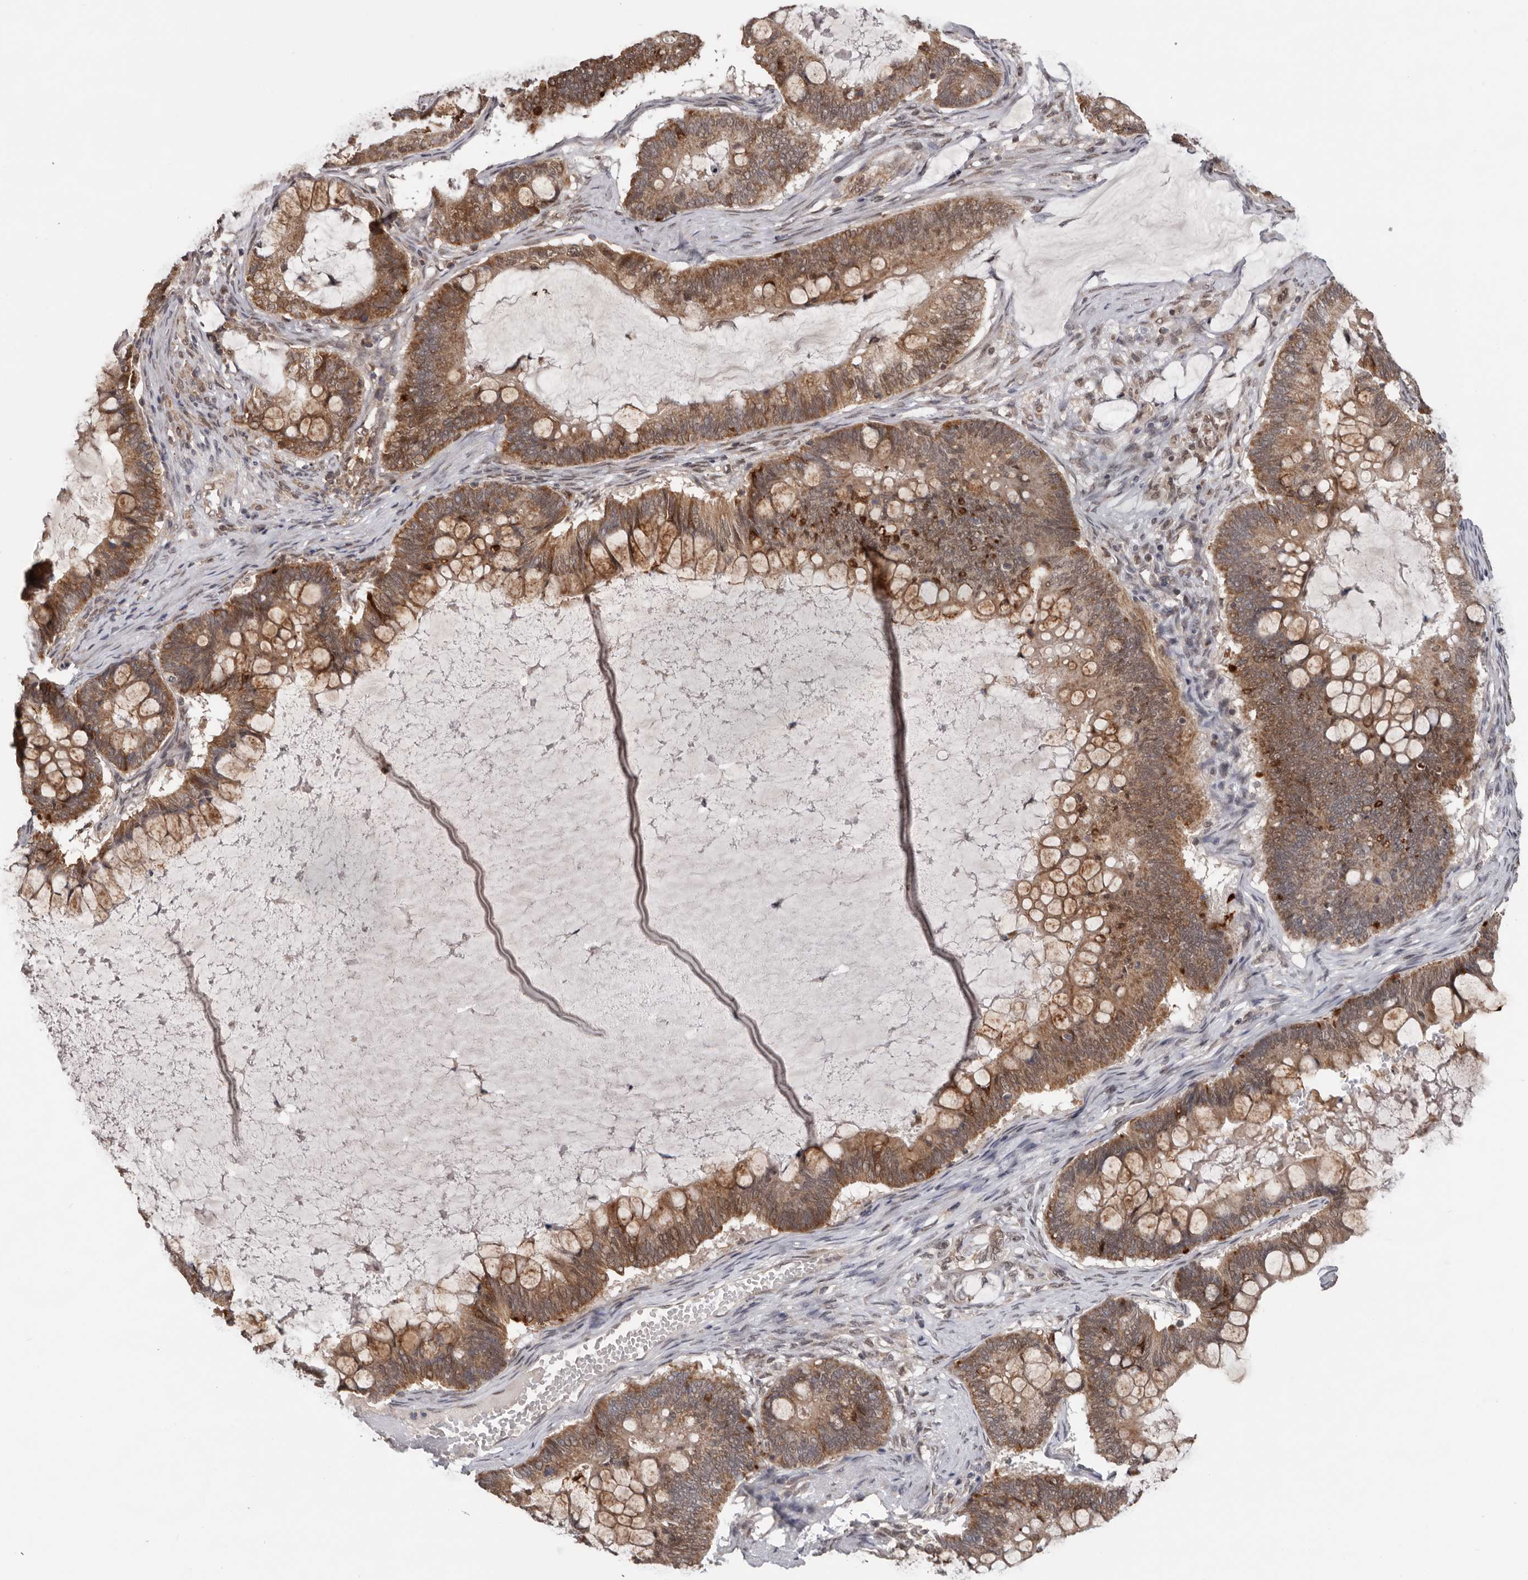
{"staining": {"intensity": "moderate", "quantity": ">75%", "location": "cytoplasmic/membranous"}, "tissue": "ovarian cancer", "cell_type": "Tumor cells", "image_type": "cancer", "snomed": [{"axis": "morphology", "description": "Cystadenocarcinoma, mucinous, NOS"}, {"axis": "topography", "description": "Ovary"}], "caption": "Immunohistochemical staining of ovarian cancer (mucinous cystadenocarcinoma) reveals moderate cytoplasmic/membranous protein positivity in approximately >75% of tumor cells.", "gene": "MOGAT2", "patient": {"sex": "female", "age": 61}}